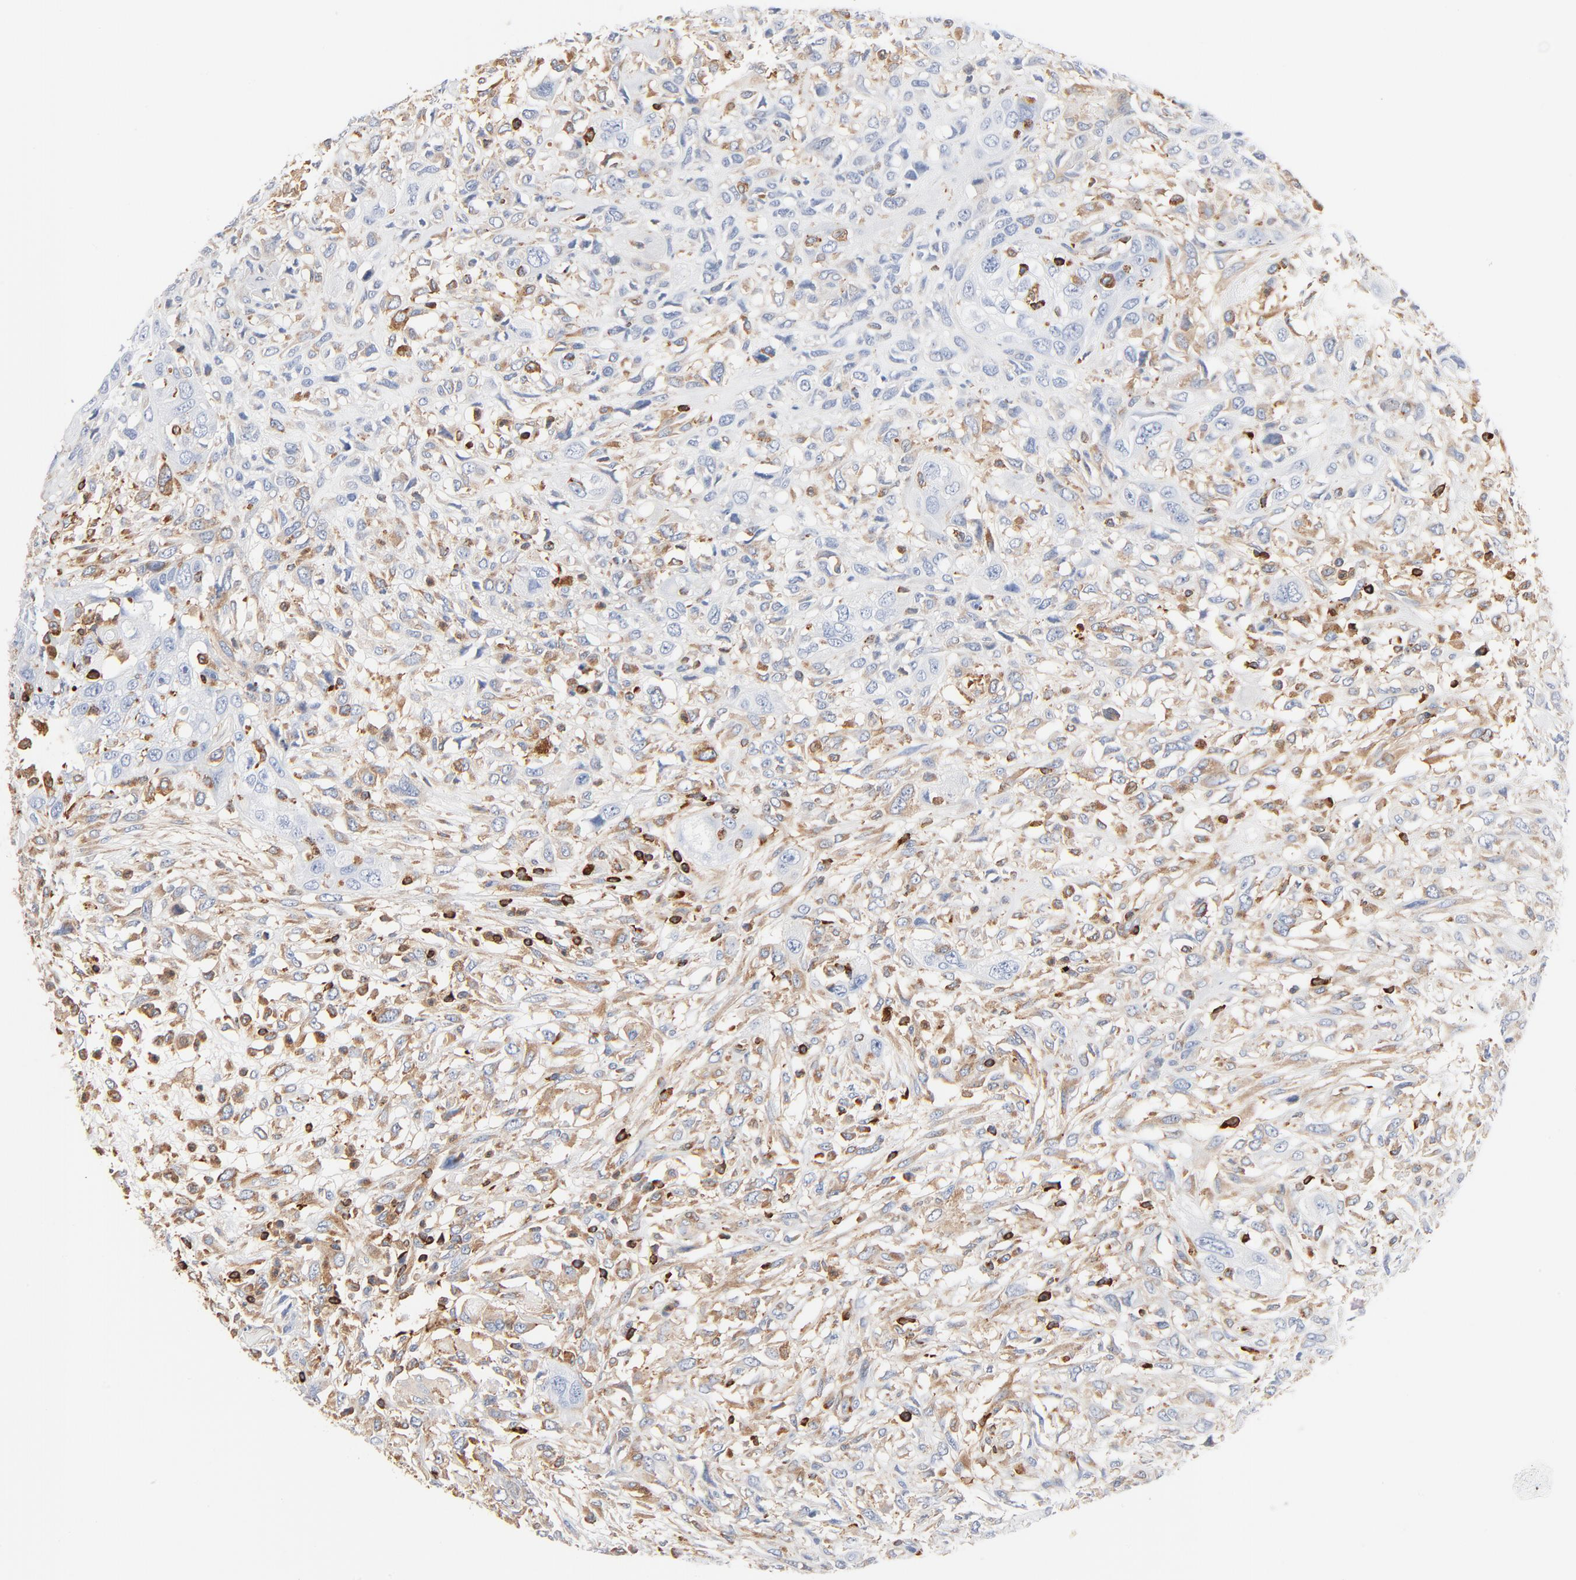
{"staining": {"intensity": "weak", "quantity": "25%-75%", "location": "cytoplasmic/membranous"}, "tissue": "head and neck cancer", "cell_type": "Tumor cells", "image_type": "cancer", "snomed": [{"axis": "morphology", "description": "Neoplasm, malignant, NOS"}, {"axis": "topography", "description": "Salivary gland"}, {"axis": "topography", "description": "Head-Neck"}], "caption": "Protein positivity by immunohistochemistry exhibits weak cytoplasmic/membranous positivity in approximately 25%-75% of tumor cells in head and neck cancer.", "gene": "SH3KBP1", "patient": {"sex": "male", "age": 43}}